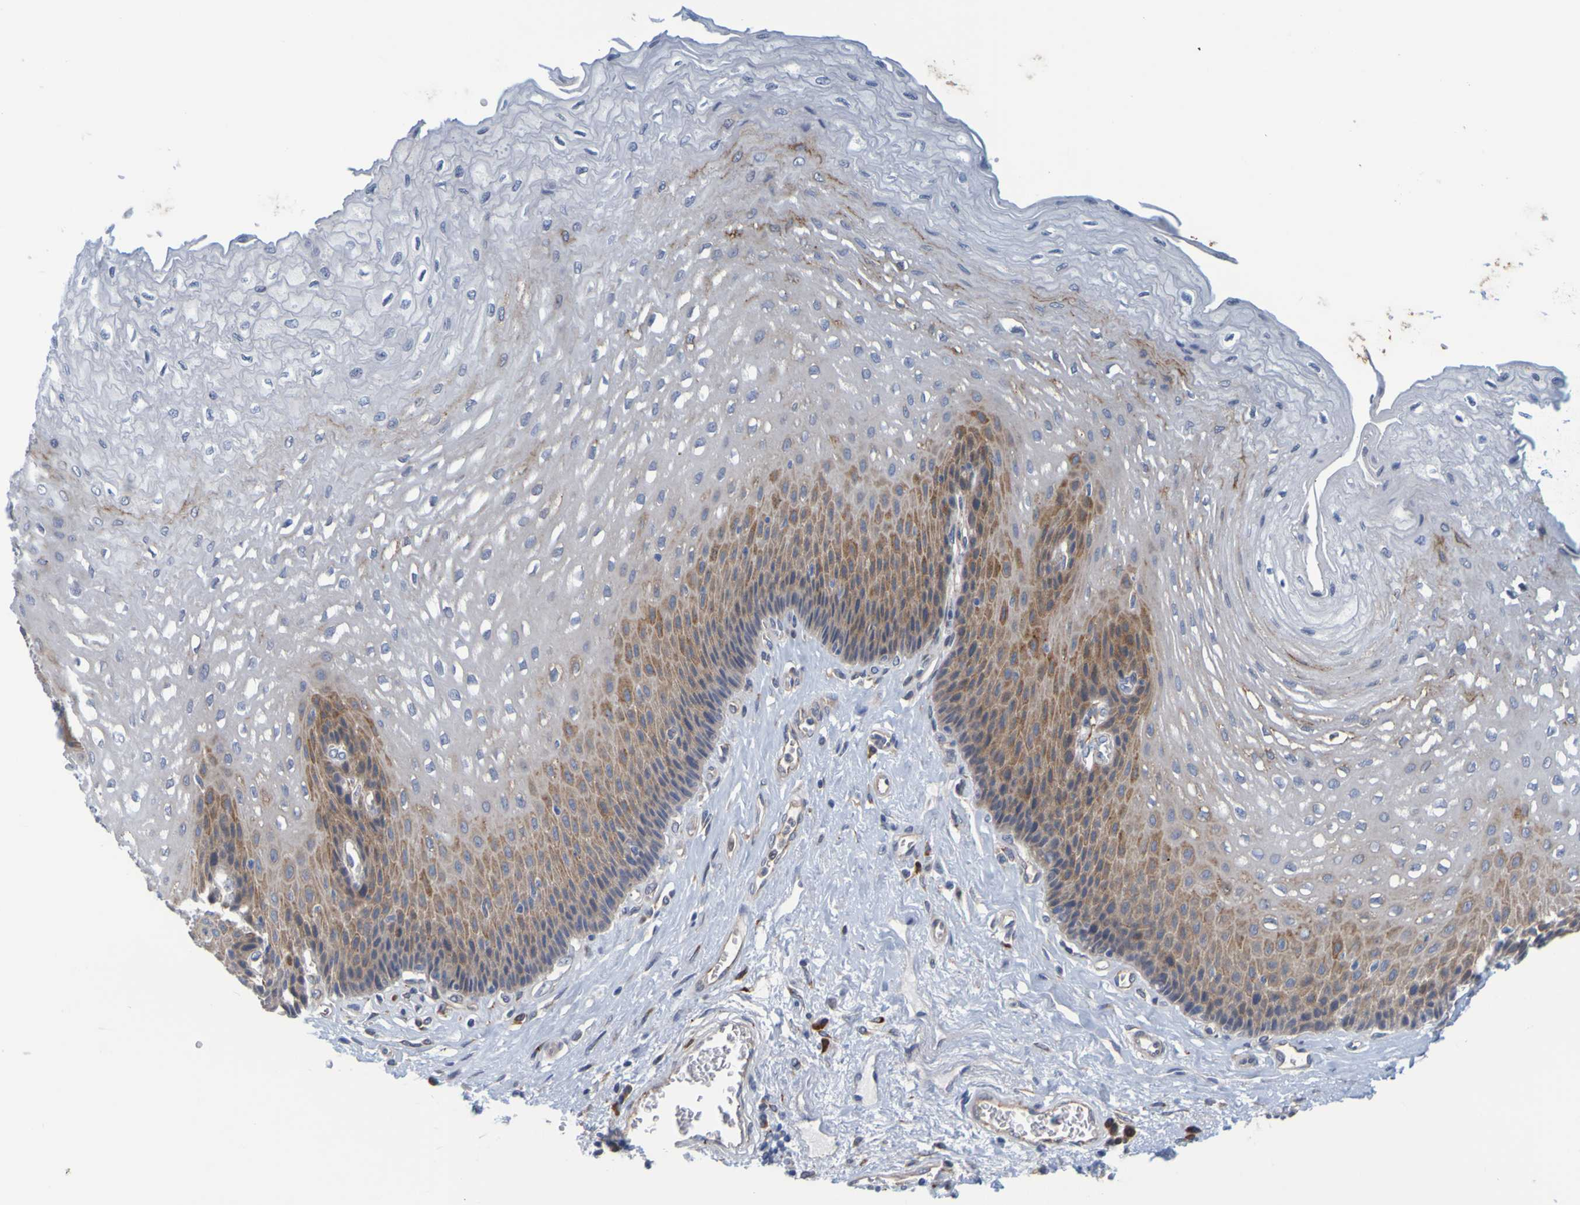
{"staining": {"intensity": "moderate", "quantity": "<25%", "location": "cytoplasmic/membranous"}, "tissue": "esophagus", "cell_type": "Squamous epithelial cells", "image_type": "normal", "snomed": [{"axis": "morphology", "description": "Normal tissue, NOS"}, {"axis": "topography", "description": "Esophagus"}], "caption": "A histopathology image showing moderate cytoplasmic/membranous staining in approximately <25% of squamous epithelial cells in normal esophagus, as visualized by brown immunohistochemical staining.", "gene": "SIL1", "patient": {"sex": "female", "age": 72}}